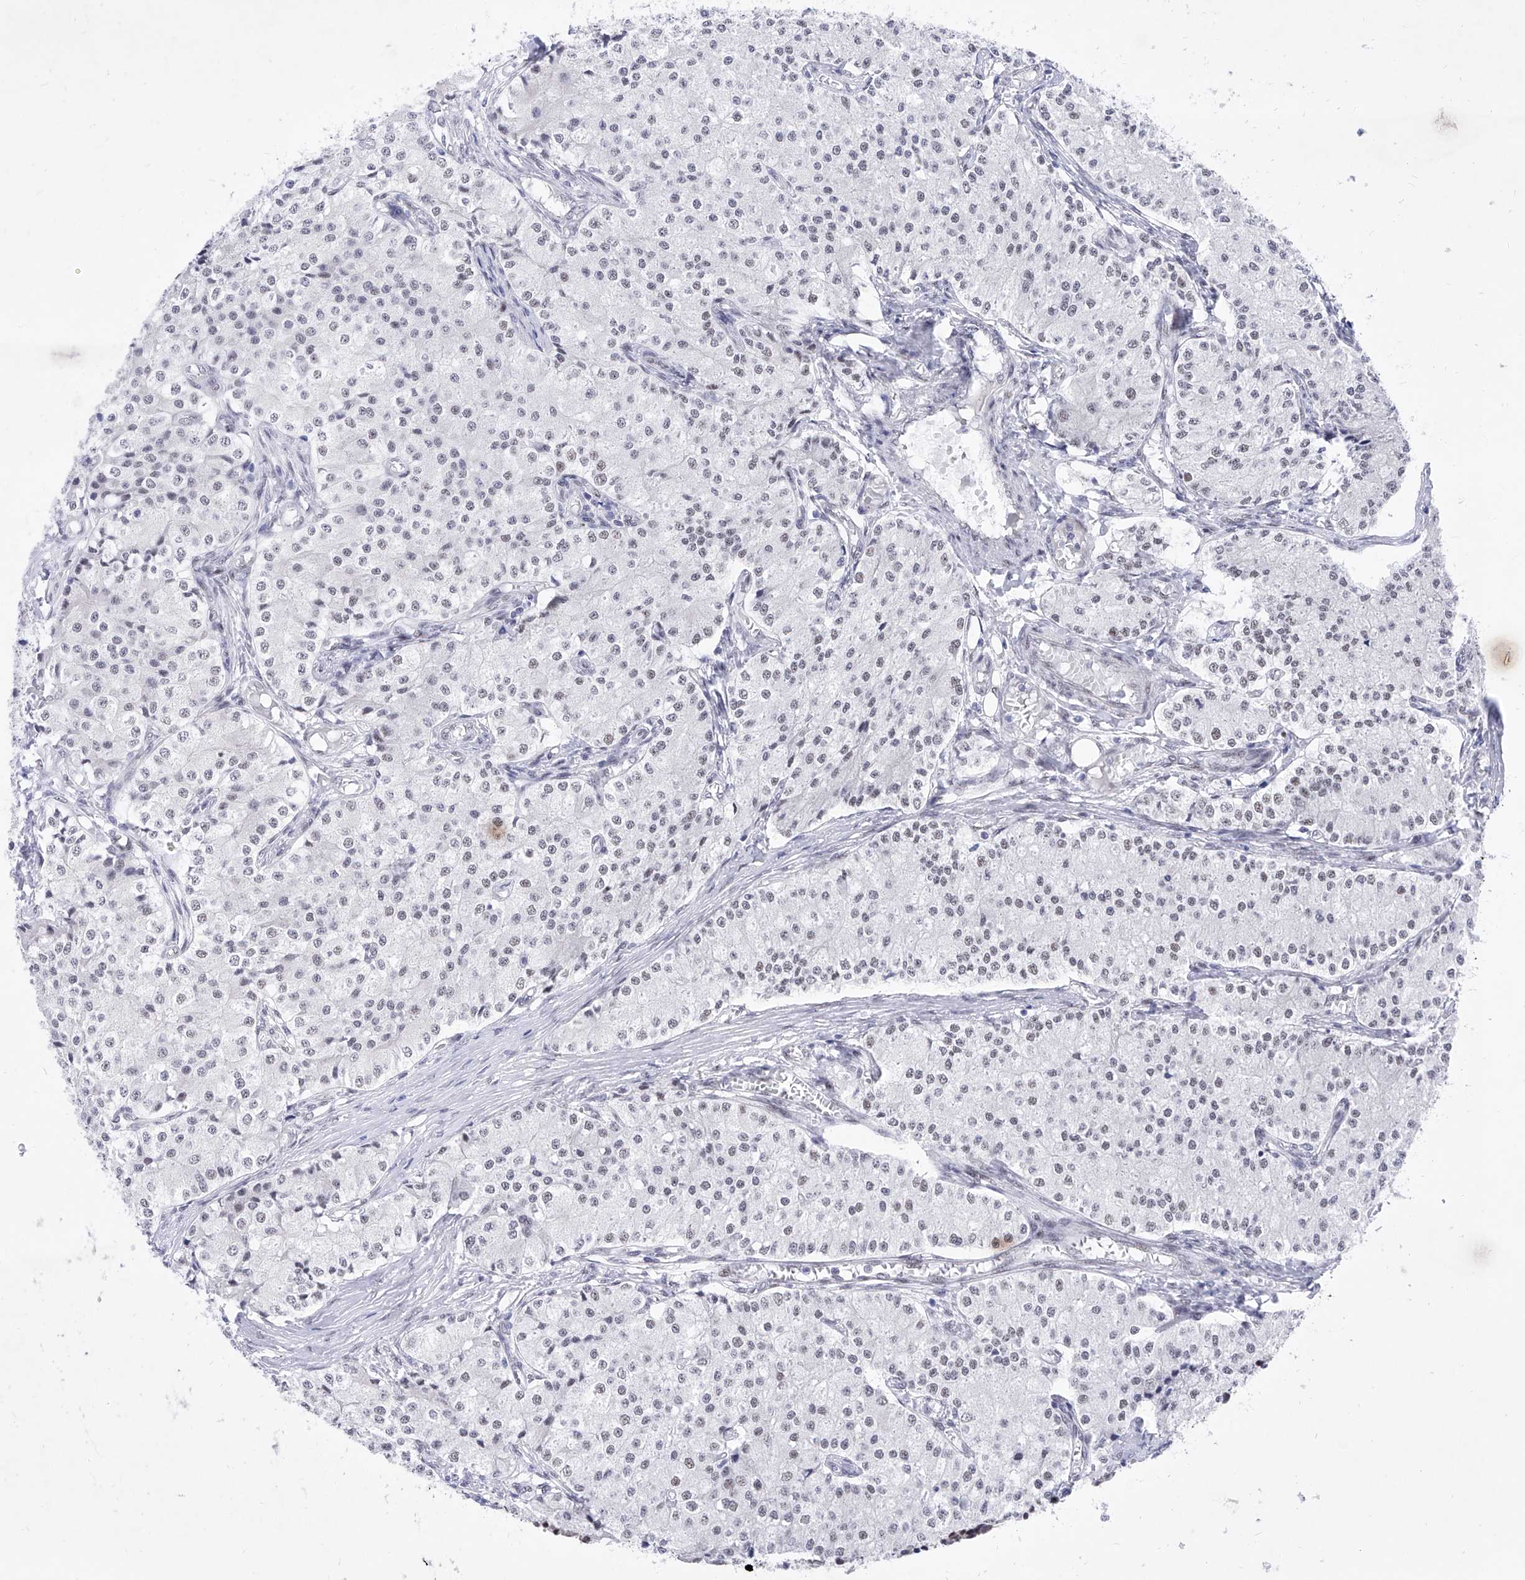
{"staining": {"intensity": "negative", "quantity": "none", "location": "none"}, "tissue": "carcinoid", "cell_type": "Tumor cells", "image_type": "cancer", "snomed": [{"axis": "morphology", "description": "Carcinoid, malignant, NOS"}, {"axis": "topography", "description": "Colon"}], "caption": "High power microscopy micrograph of an immunohistochemistry photomicrograph of carcinoid, revealing no significant expression in tumor cells. The staining is performed using DAB (3,3'-diaminobenzidine) brown chromogen with nuclei counter-stained in using hematoxylin.", "gene": "ATN1", "patient": {"sex": "female", "age": 52}}